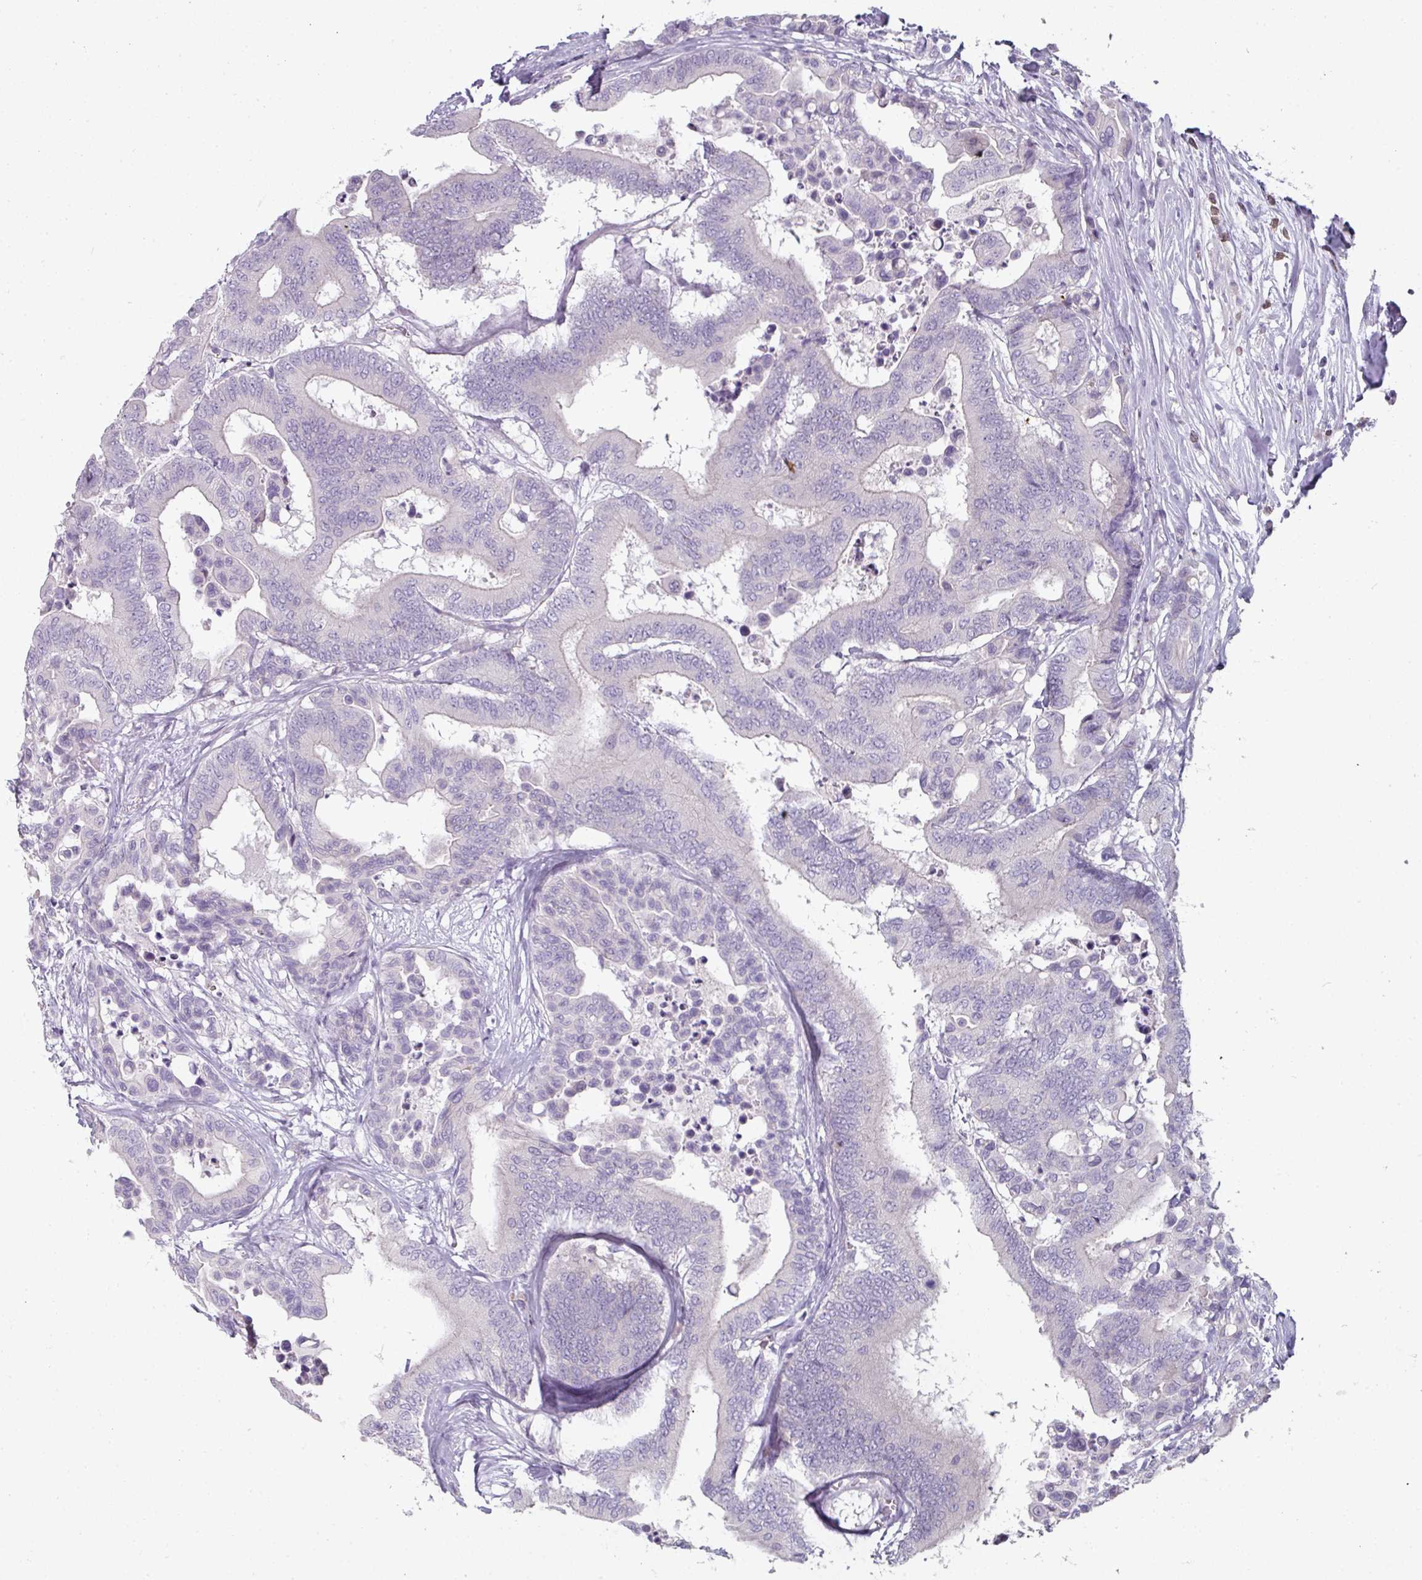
{"staining": {"intensity": "negative", "quantity": "none", "location": "none"}, "tissue": "colorectal cancer", "cell_type": "Tumor cells", "image_type": "cancer", "snomed": [{"axis": "morphology", "description": "Normal tissue, NOS"}, {"axis": "morphology", "description": "Adenocarcinoma, NOS"}, {"axis": "topography", "description": "Colon"}], "caption": "High power microscopy photomicrograph of an IHC histopathology image of colorectal cancer, revealing no significant positivity in tumor cells. (Stains: DAB IHC with hematoxylin counter stain, Microscopy: brightfield microscopy at high magnification).", "gene": "FHAD1", "patient": {"sex": "male", "age": 82}}